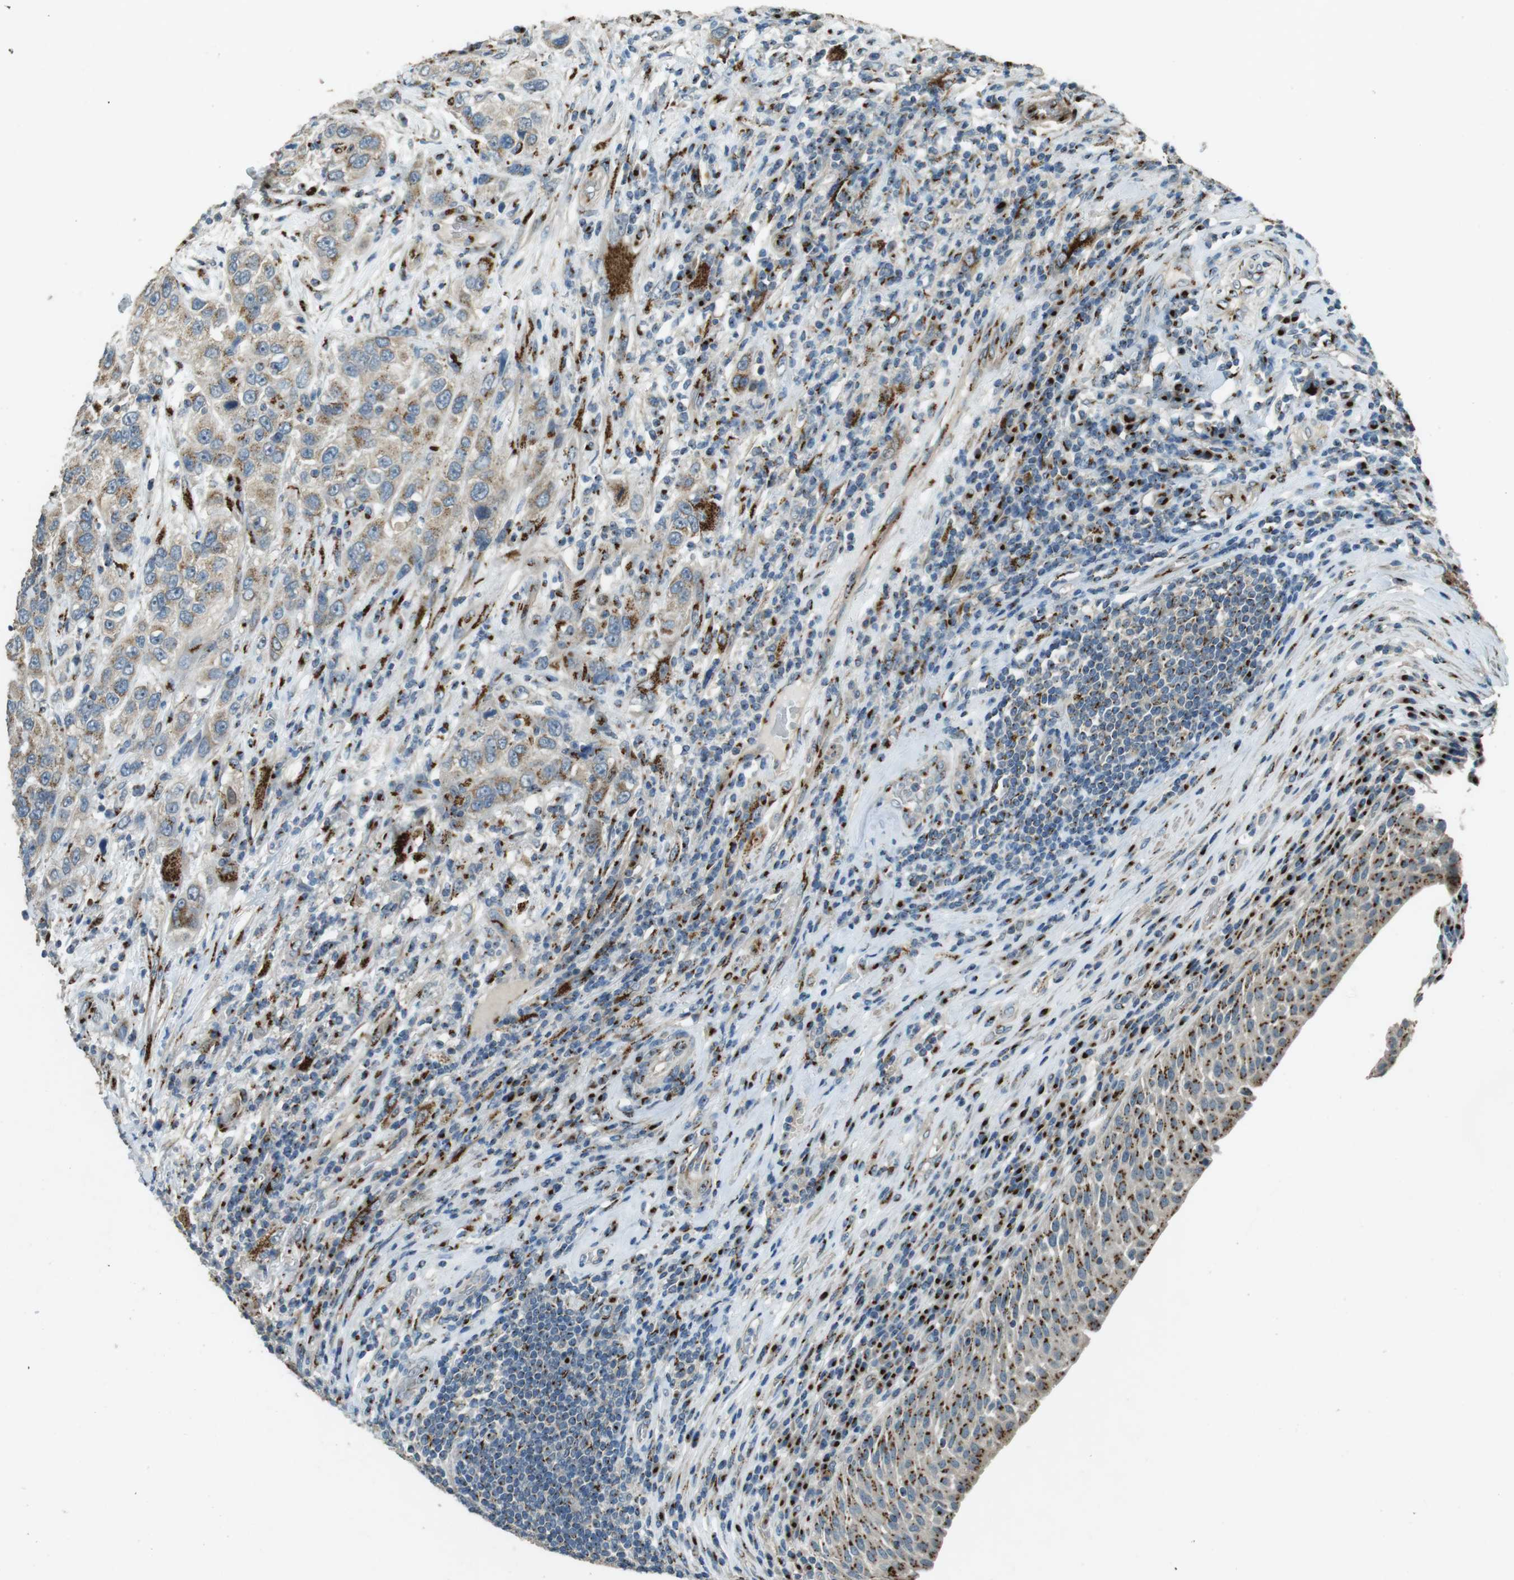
{"staining": {"intensity": "moderate", "quantity": "25%-75%", "location": "cytoplasmic/membranous"}, "tissue": "urothelial cancer", "cell_type": "Tumor cells", "image_type": "cancer", "snomed": [{"axis": "morphology", "description": "Urothelial carcinoma, High grade"}, {"axis": "topography", "description": "Urinary bladder"}], "caption": "Protein expression analysis of human high-grade urothelial carcinoma reveals moderate cytoplasmic/membranous staining in approximately 25%-75% of tumor cells.", "gene": "TMEM115", "patient": {"sex": "female", "age": 80}}